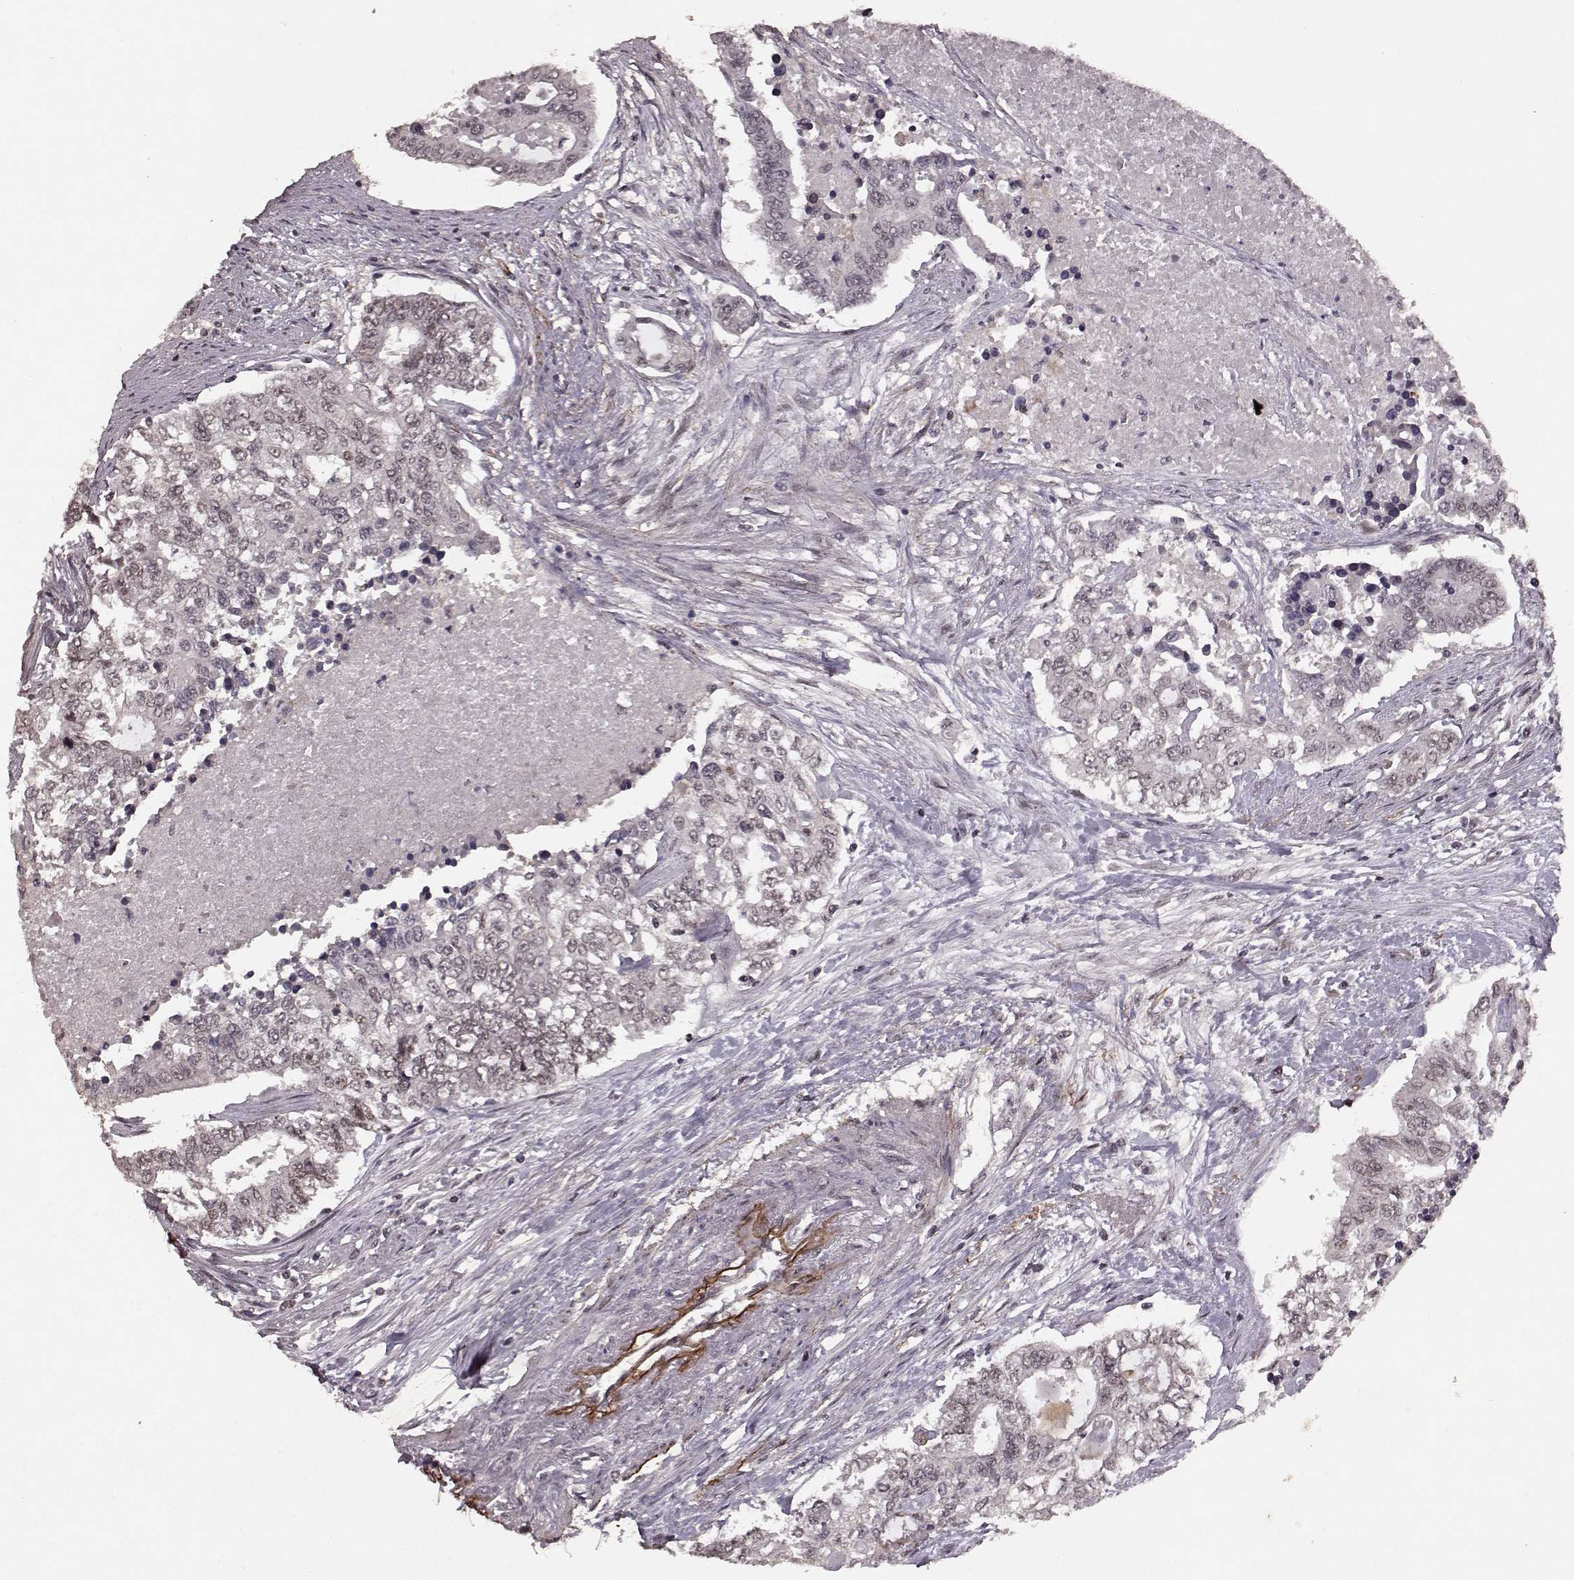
{"staining": {"intensity": "negative", "quantity": "none", "location": "none"}, "tissue": "endometrial cancer", "cell_type": "Tumor cells", "image_type": "cancer", "snomed": [{"axis": "morphology", "description": "Adenocarcinoma, NOS"}, {"axis": "topography", "description": "Uterus"}], "caption": "Human endometrial adenocarcinoma stained for a protein using IHC reveals no staining in tumor cells.", "gene": "RRAGD", "patient": {"sex": "female", "age": 59}}